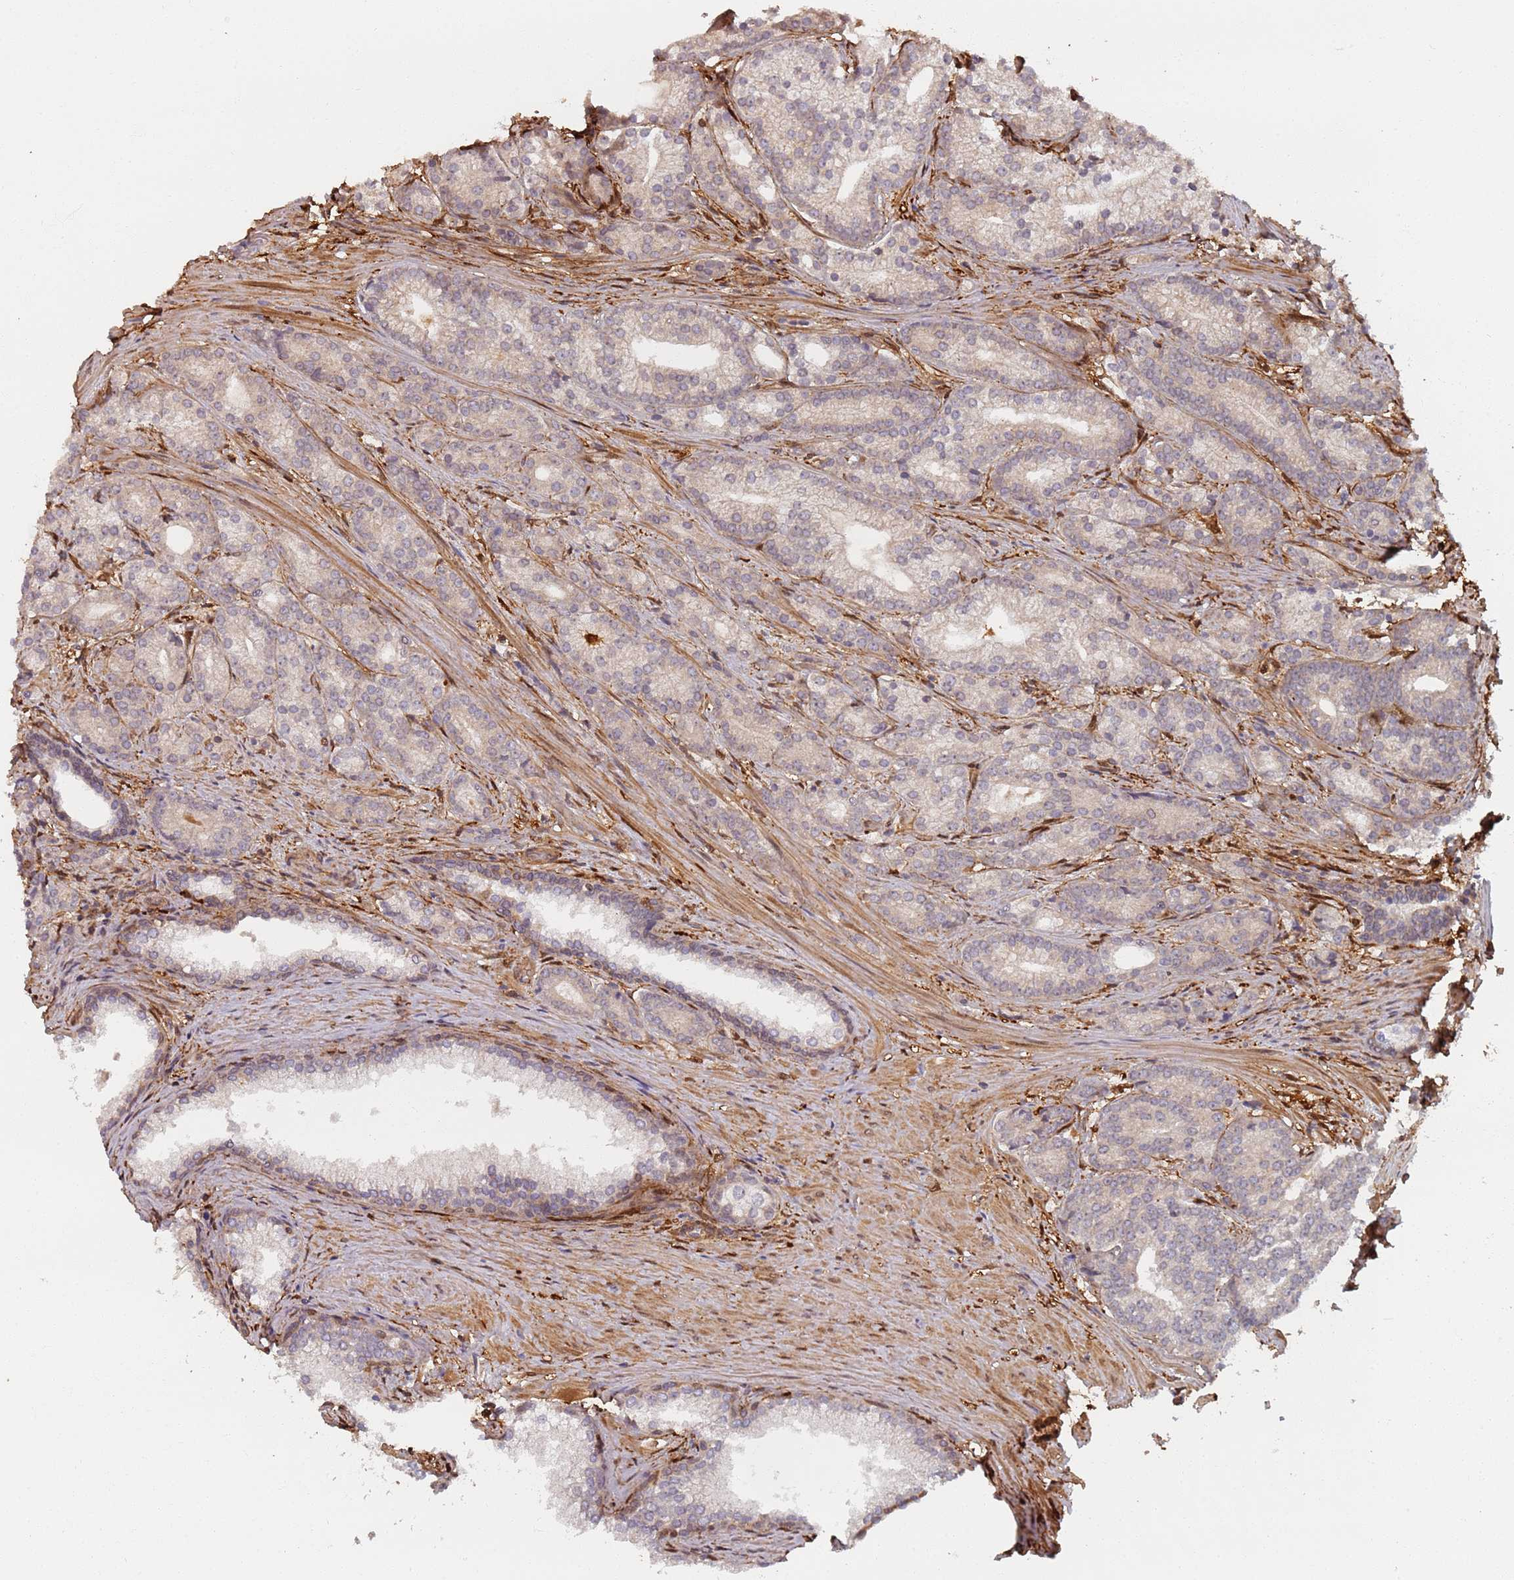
{"staining": {"intensity": "negative", "quantity": "none", "location": "none"}, "tissue": "prostate cancer", "cell_type": "Tumor cells", "image_type": "cancer", "snomed": [{"axis": "morphology", "description": "Adenocarcinoma, Low grade"}, {"axis": "topography", "description": "Prostate"}], "caption": "The micrograph shows no staining of tumor cells in prostate cancer.", "gene": "SDCCAG8", "patient": {"sex": "male", "age": 71}}